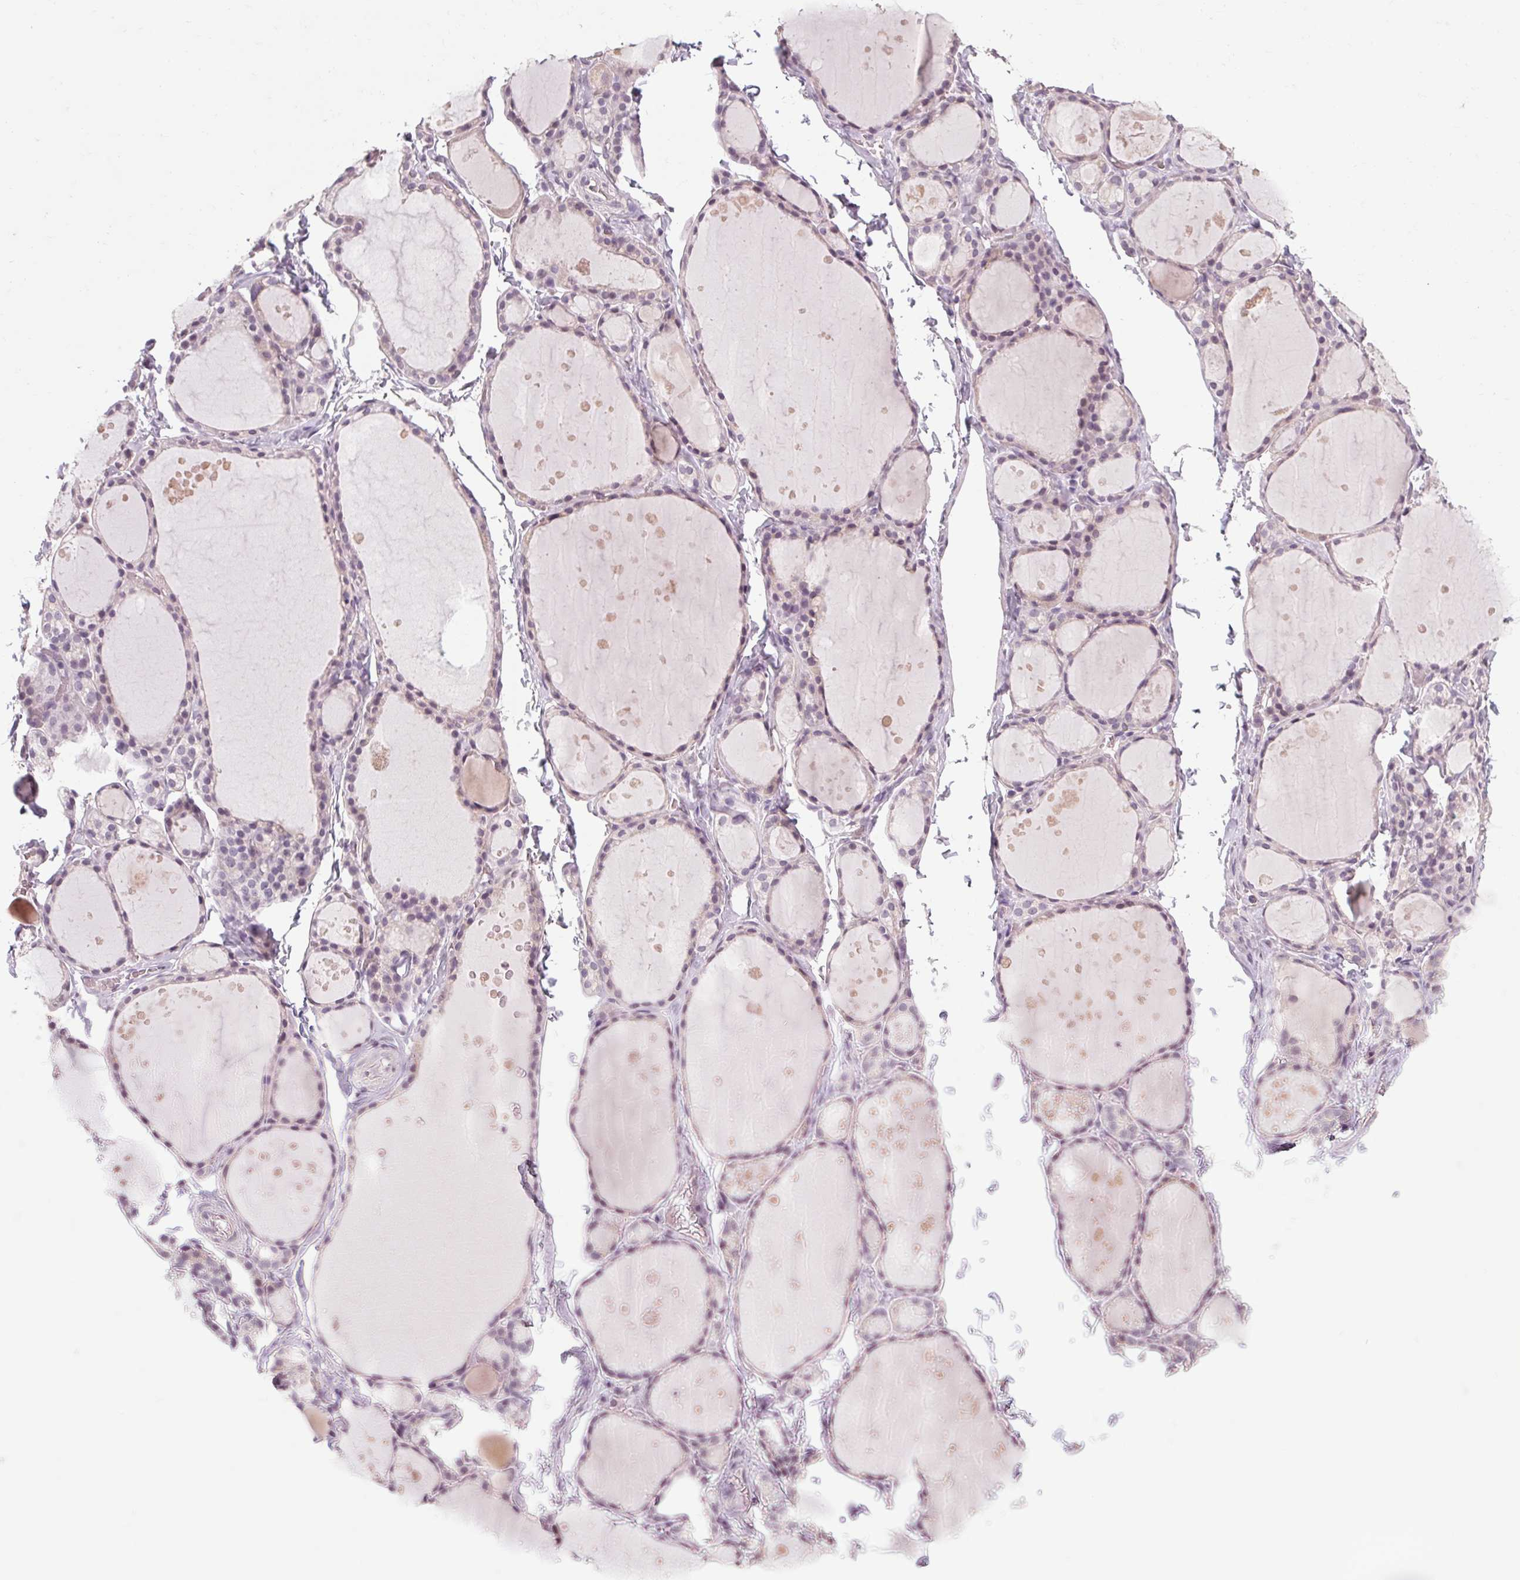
{"staining": {"intensity": "negative", "quantity": "none", "location": "none"}, "tissue": "thyroid gland", "cell_type": "Glandular cells", "image_type": "normal", "snomed": [{"axis": "morphology", "description": "Normal tissue, NOS"}, {"axis": "topography", "description": "Thyroid gland"}], "caption": "DAB immunohistochemical staining of normal thyroid gland reveals no significant expression in glandular cells.", "gene": "POMC", "patient": {"sex": "male", "age": 68}}